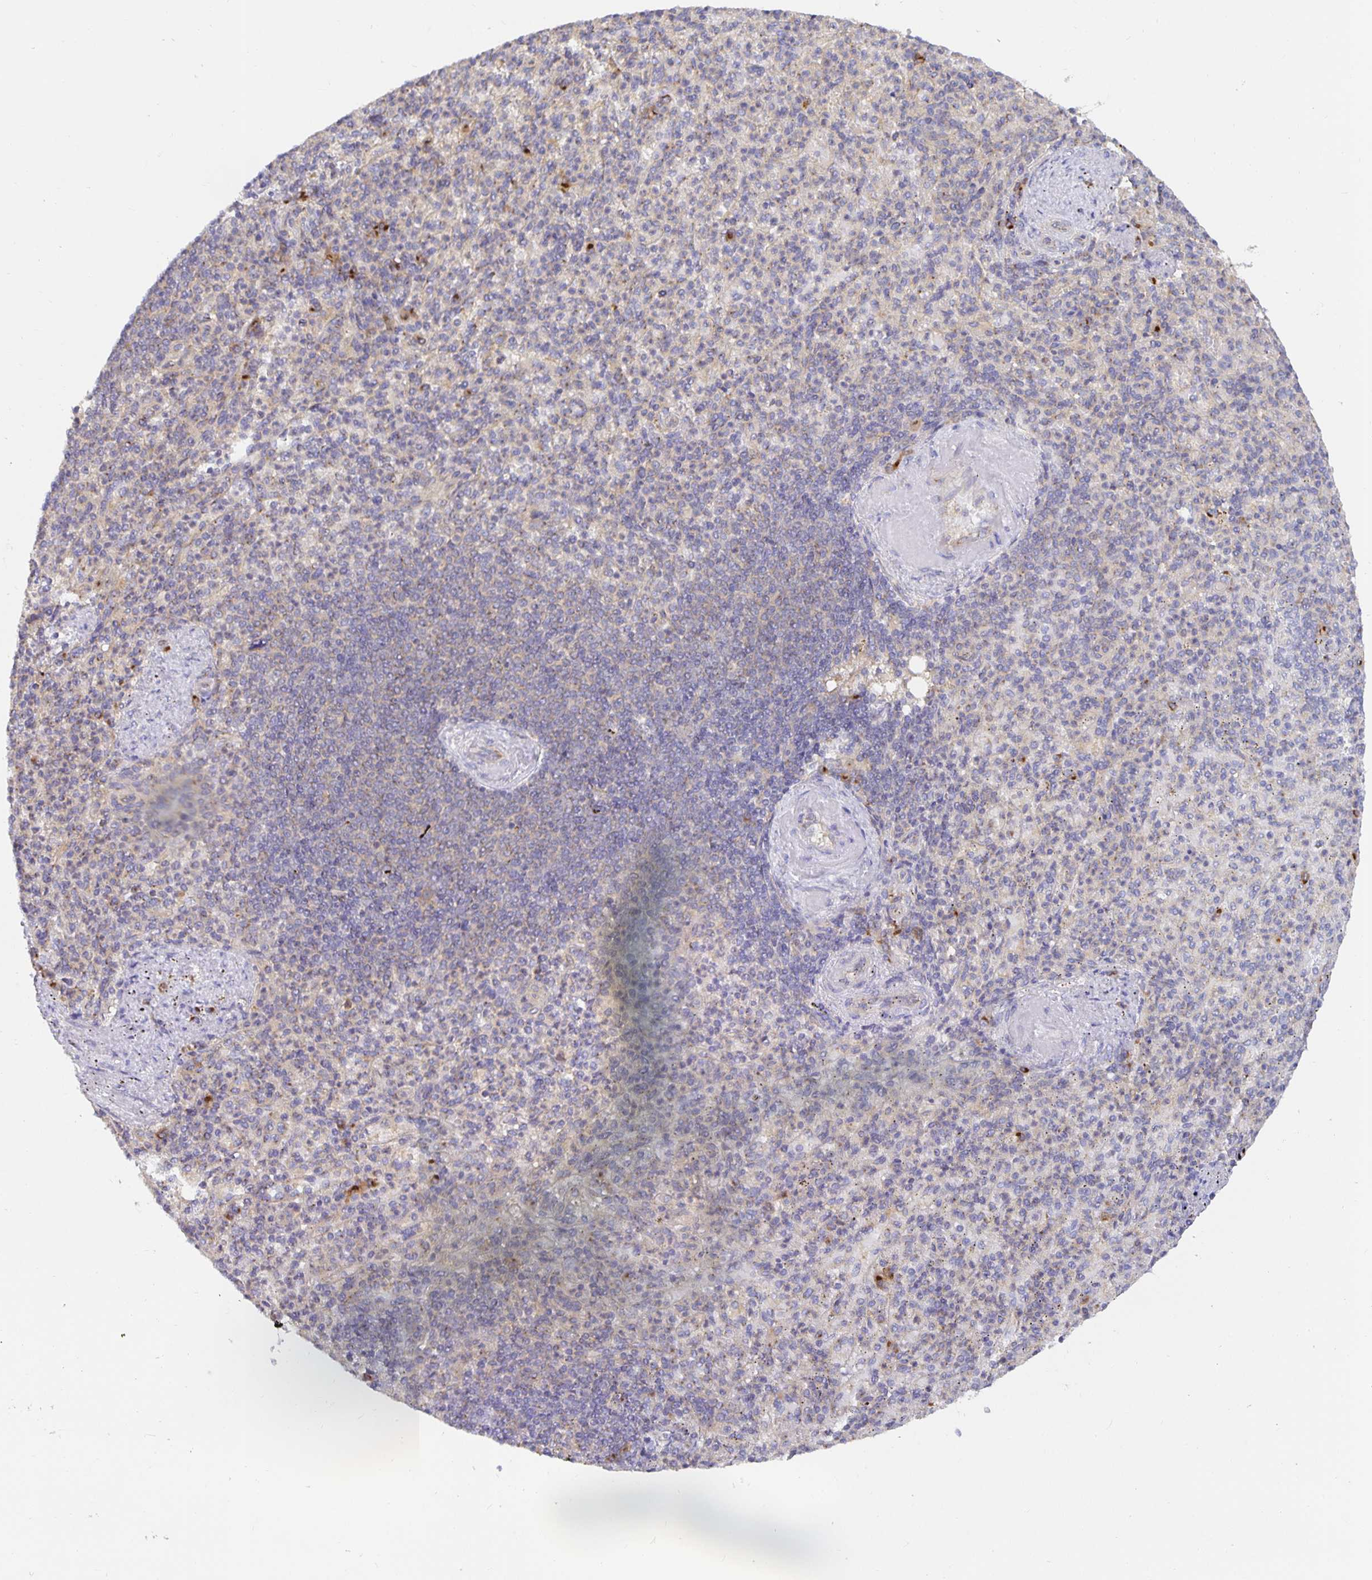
{"staining": {"intensity": "negative", "quantity": "none", "location": "none"}, "tissue": "spleen", "cell_type": "Cells in red pulp", "image_type": "normal", "snomed": [{"axis": "morphology", "description": "Normal tissue, NOS"}, {"axis": "topography", "description": "Spleen"}], "caption": "Protein analysis of benign spleen reveals no significant positivity in cells in red pulp.", "gene": "USO1", "patient": {"sex": "female", "age": 74}}